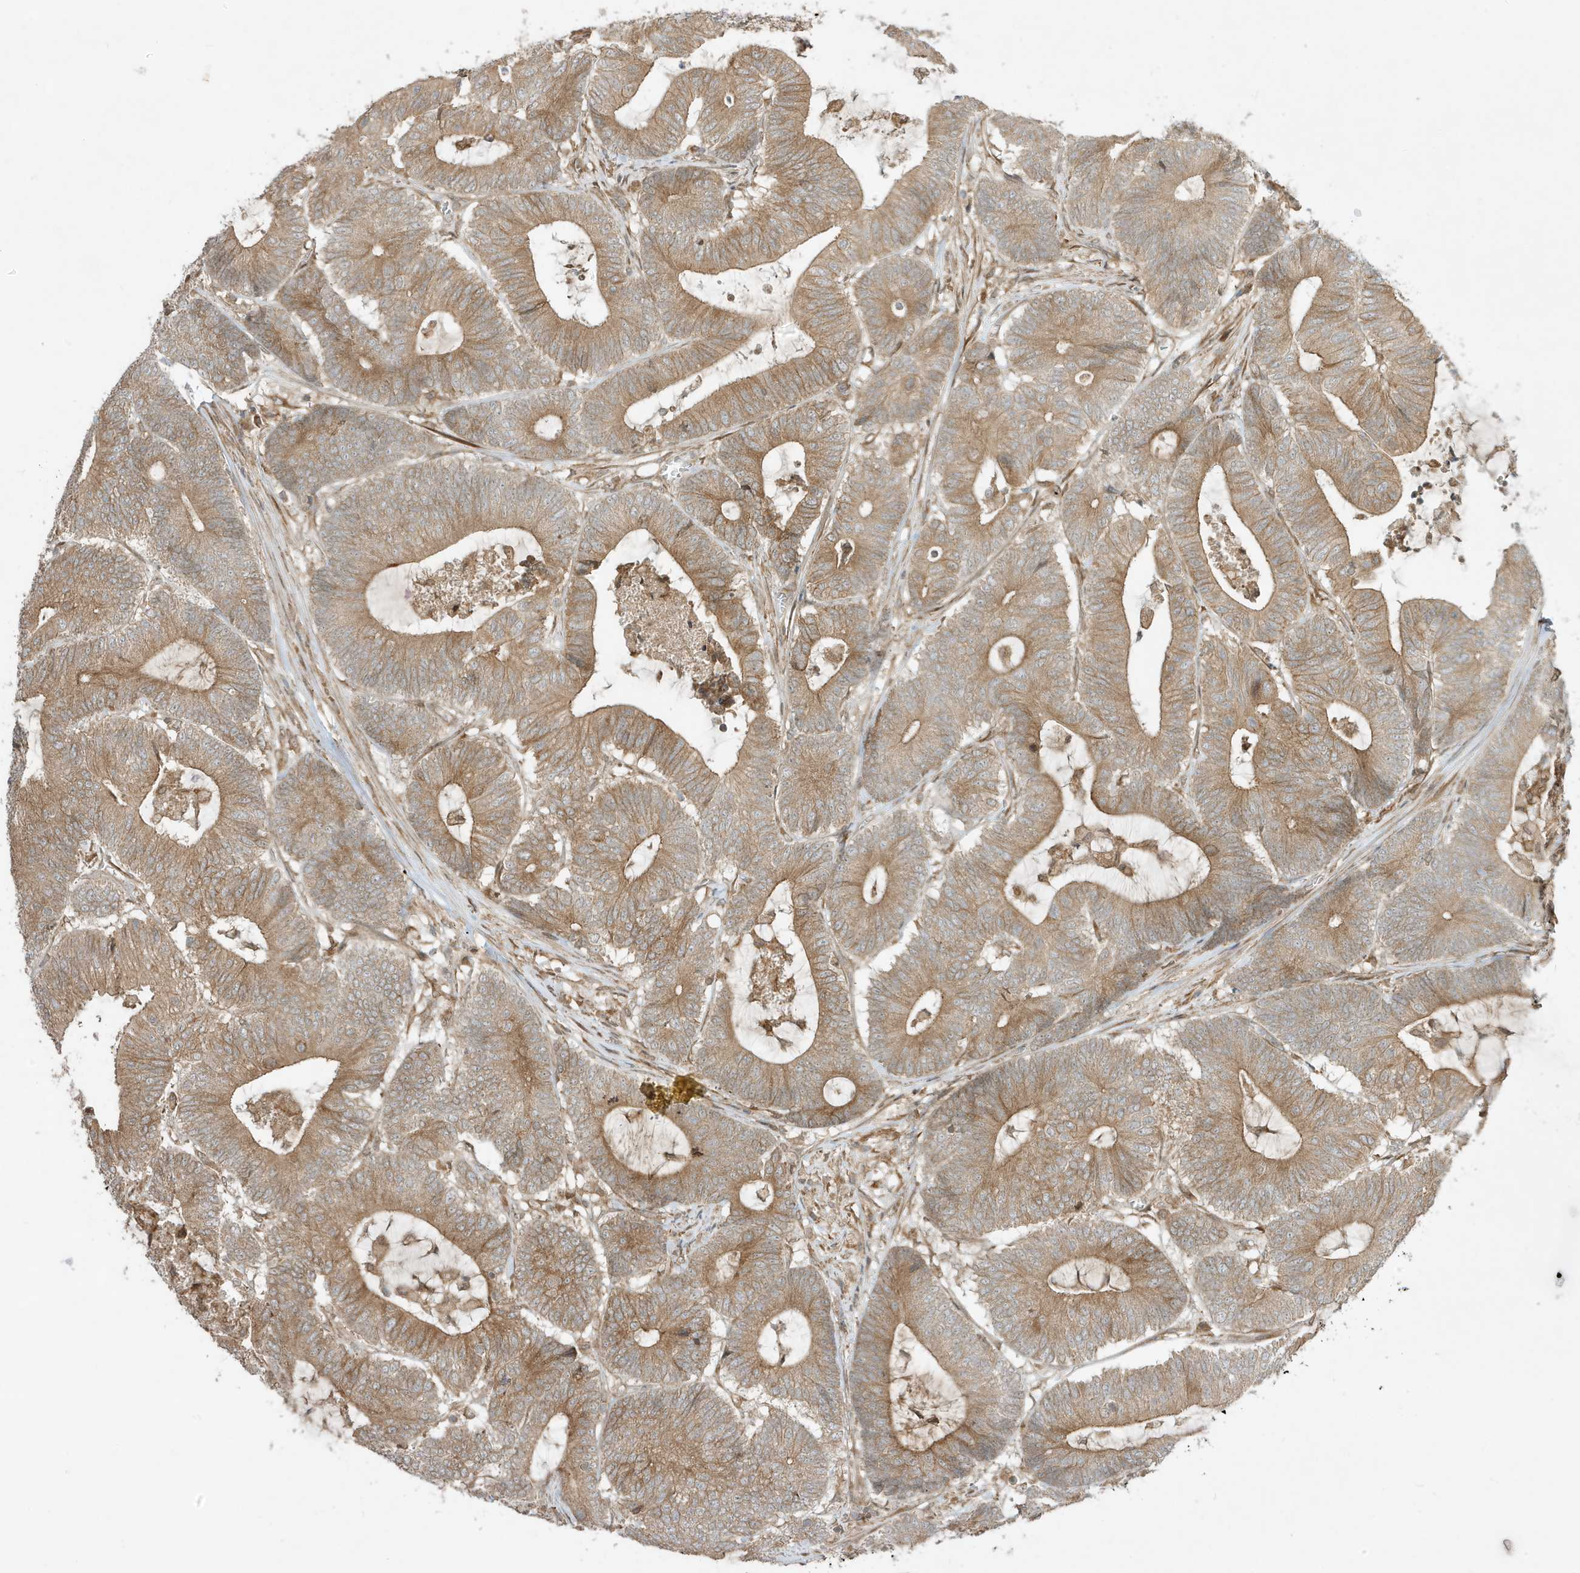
{"staining": {"intensity": "moderate", "quantity": ">75%", "location": "cytoplasmic/membranous"}, "tissue": "colorectal cancer", "cell_type": "Tumor cells", "image_type": "cancer", "snomed": [{"axis": "morphology", "description": "Adenocarcinoma, NOS"}, {"axis": "topography", "description": "Colon"}], "caption": "Protein positivity by immunohistochemistry (IHC) displays moderate cytoplasmic/membranous expression in about >75% of tumor cells in colorectal cancer.", "gene": "SCARF2", "patient": {"sex": "female", "age": 84}}